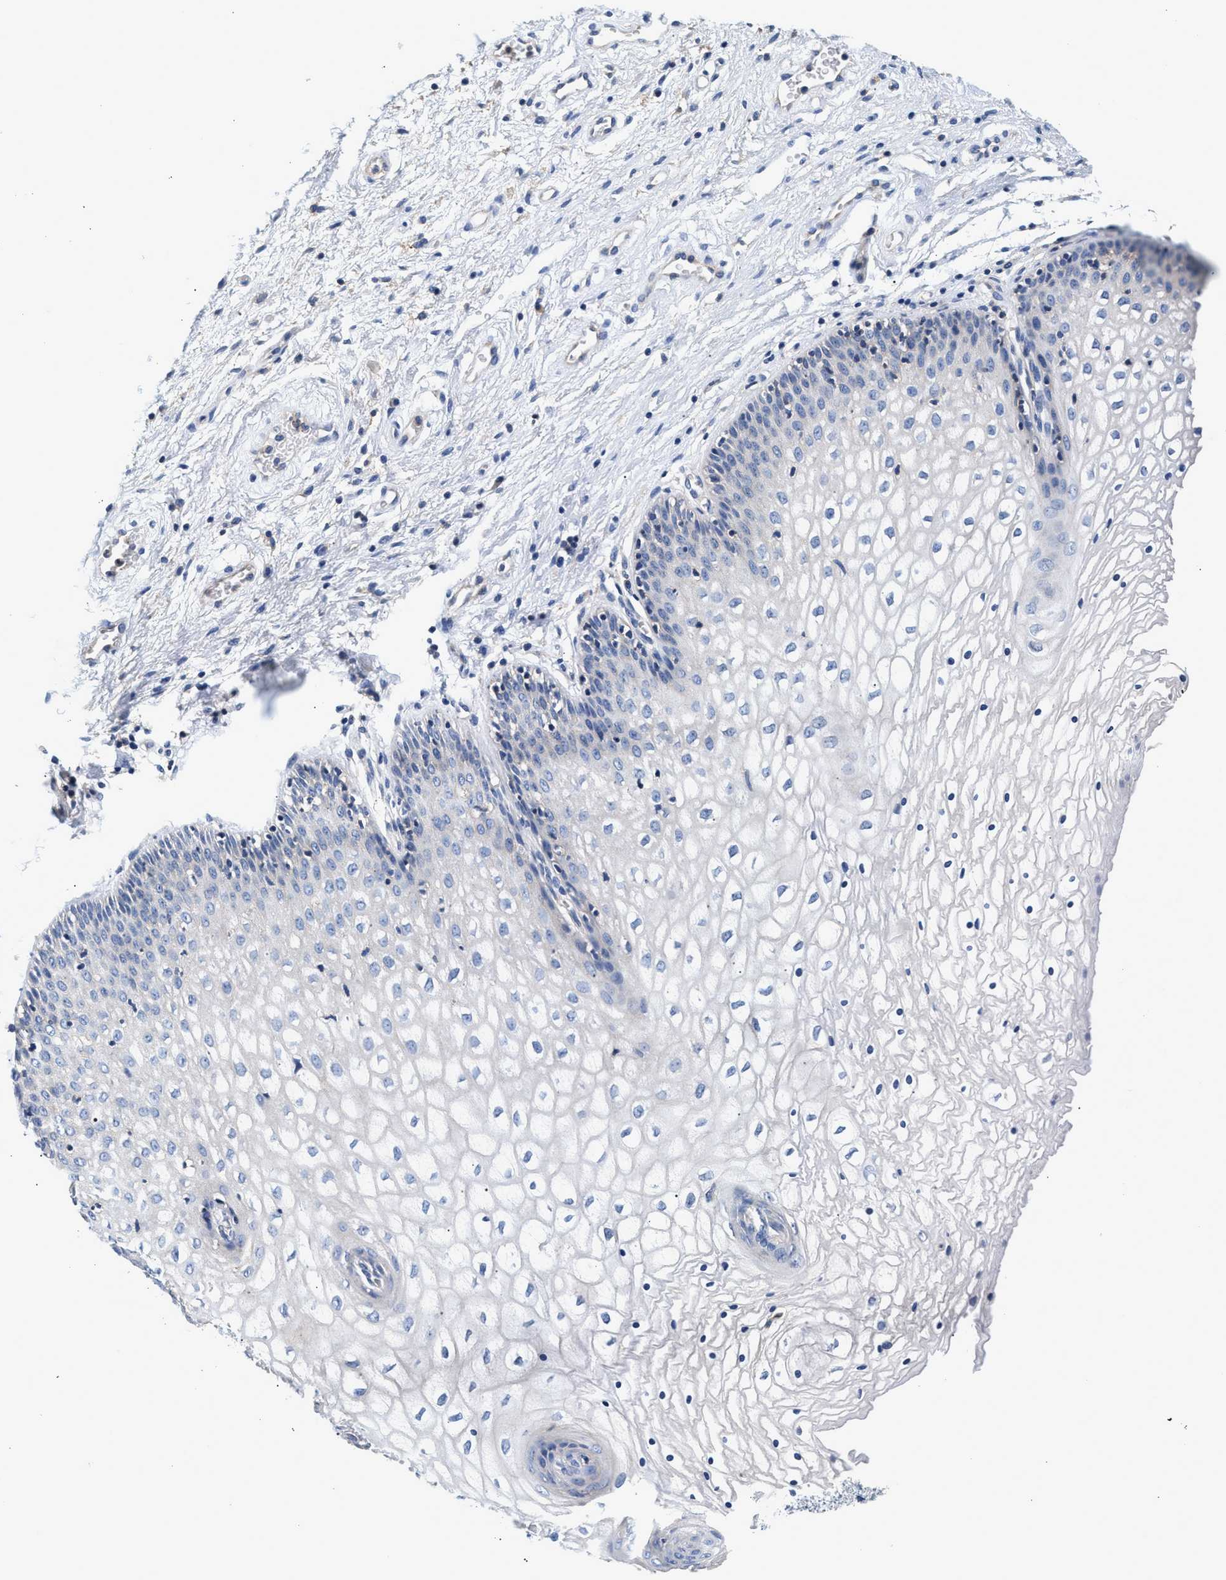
{"staining": {"intensity": "negative", "quantity": "none", "location": "none"}, "tissue": "vagina", "cell_type": "Squamous epithelial cells", "image_type": "normal", "snomed": [{"axis": "morphology", "description": "Normal tissue, NOS"}, {"axis": "topography", "description": "Vagina"}], "caption": "An immunohistochemistry histopathology image of benign vagina is shown. There is no staining in squamous epithelial cells of vagina.", "gene": "GNAI3", "patient": {"sex": "female", "age": 34}}